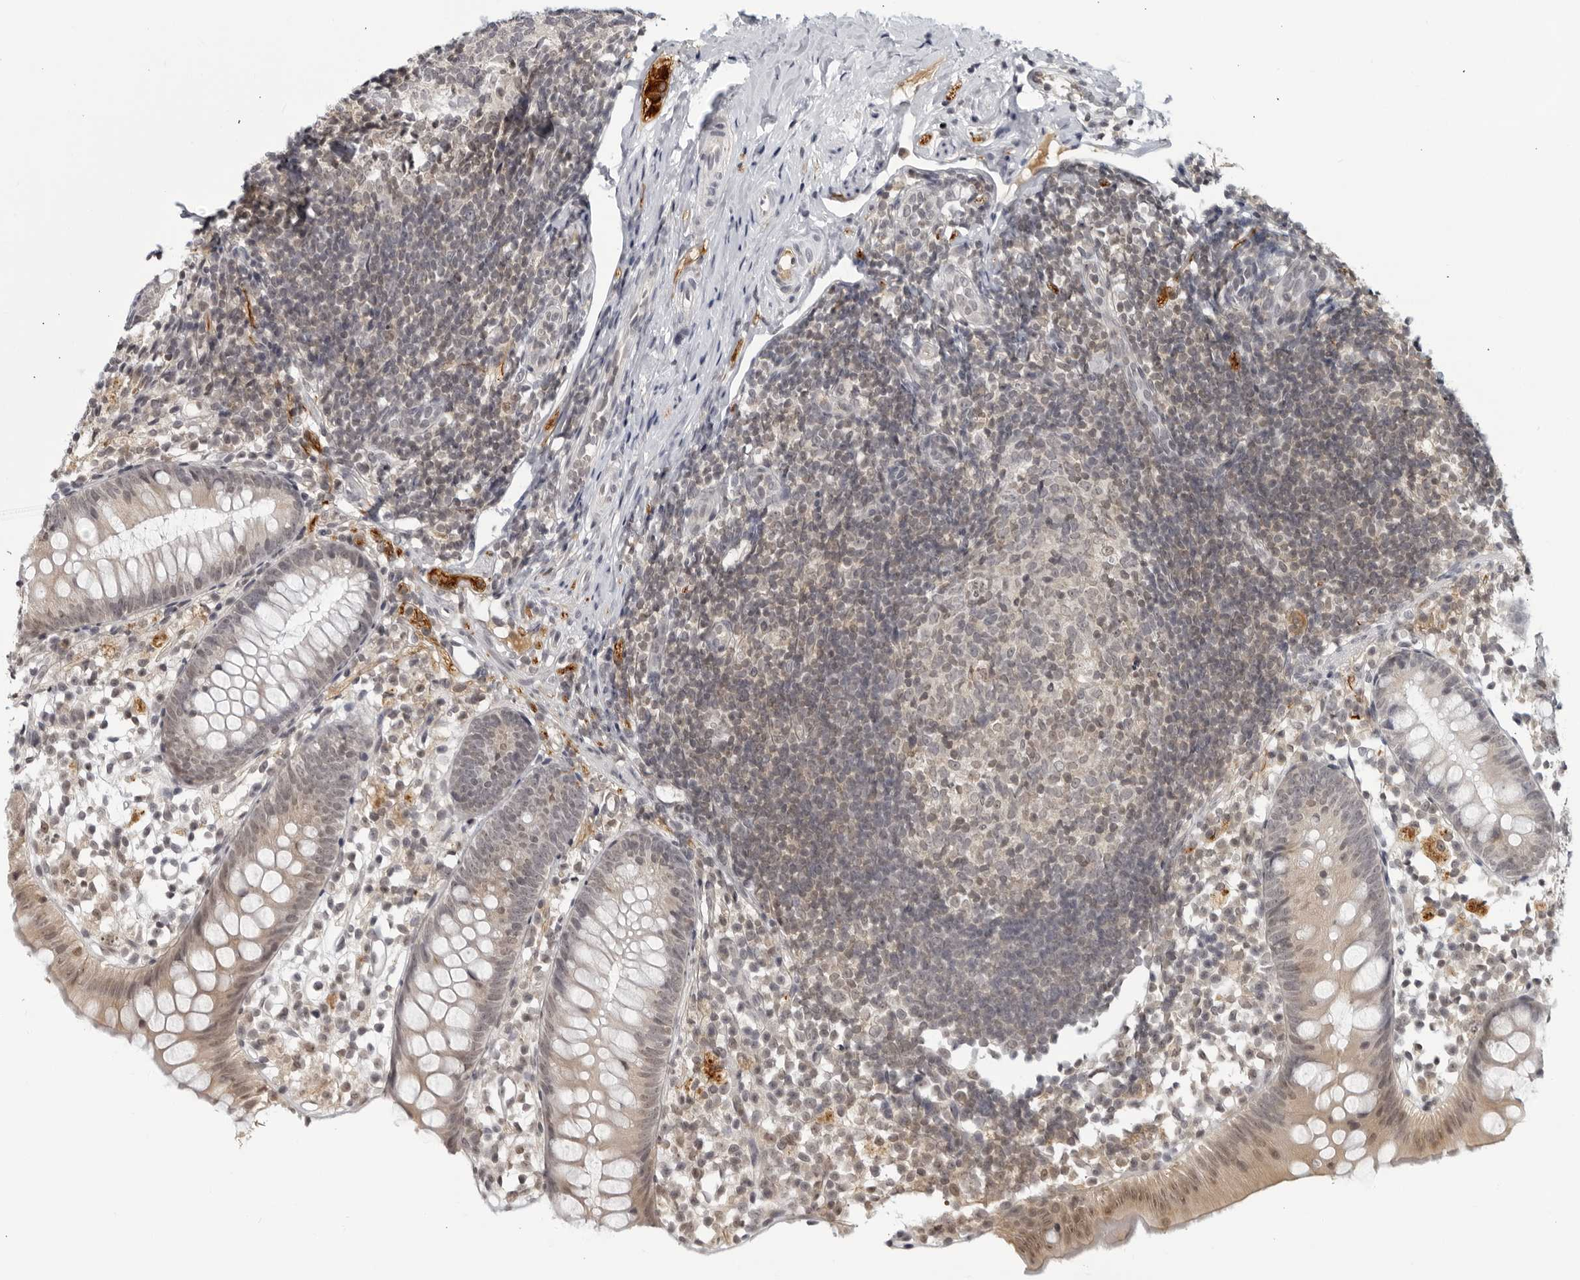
{"staining": {"intensity": "weak", "quantity": "25%-75%", "location": "nuclear"}, "tissue": "appendix", "cell_type": "Glandular cells", "image_type": "normal", "snomed": [{"axis": "morphology", "description": "Normal tissue, NOS"}, {"axis": "topography", "description": "Appendix"}], "caption": "Appendix stained with DAB (3,3'-diaminobenzidine) immunohistochemistry demonstrates low levels of weak nuclear positivity in approximately 25%-75% of glandular cells.", "gene": "CC2D1B", "patient": {"sex": "female", "age": 20}}